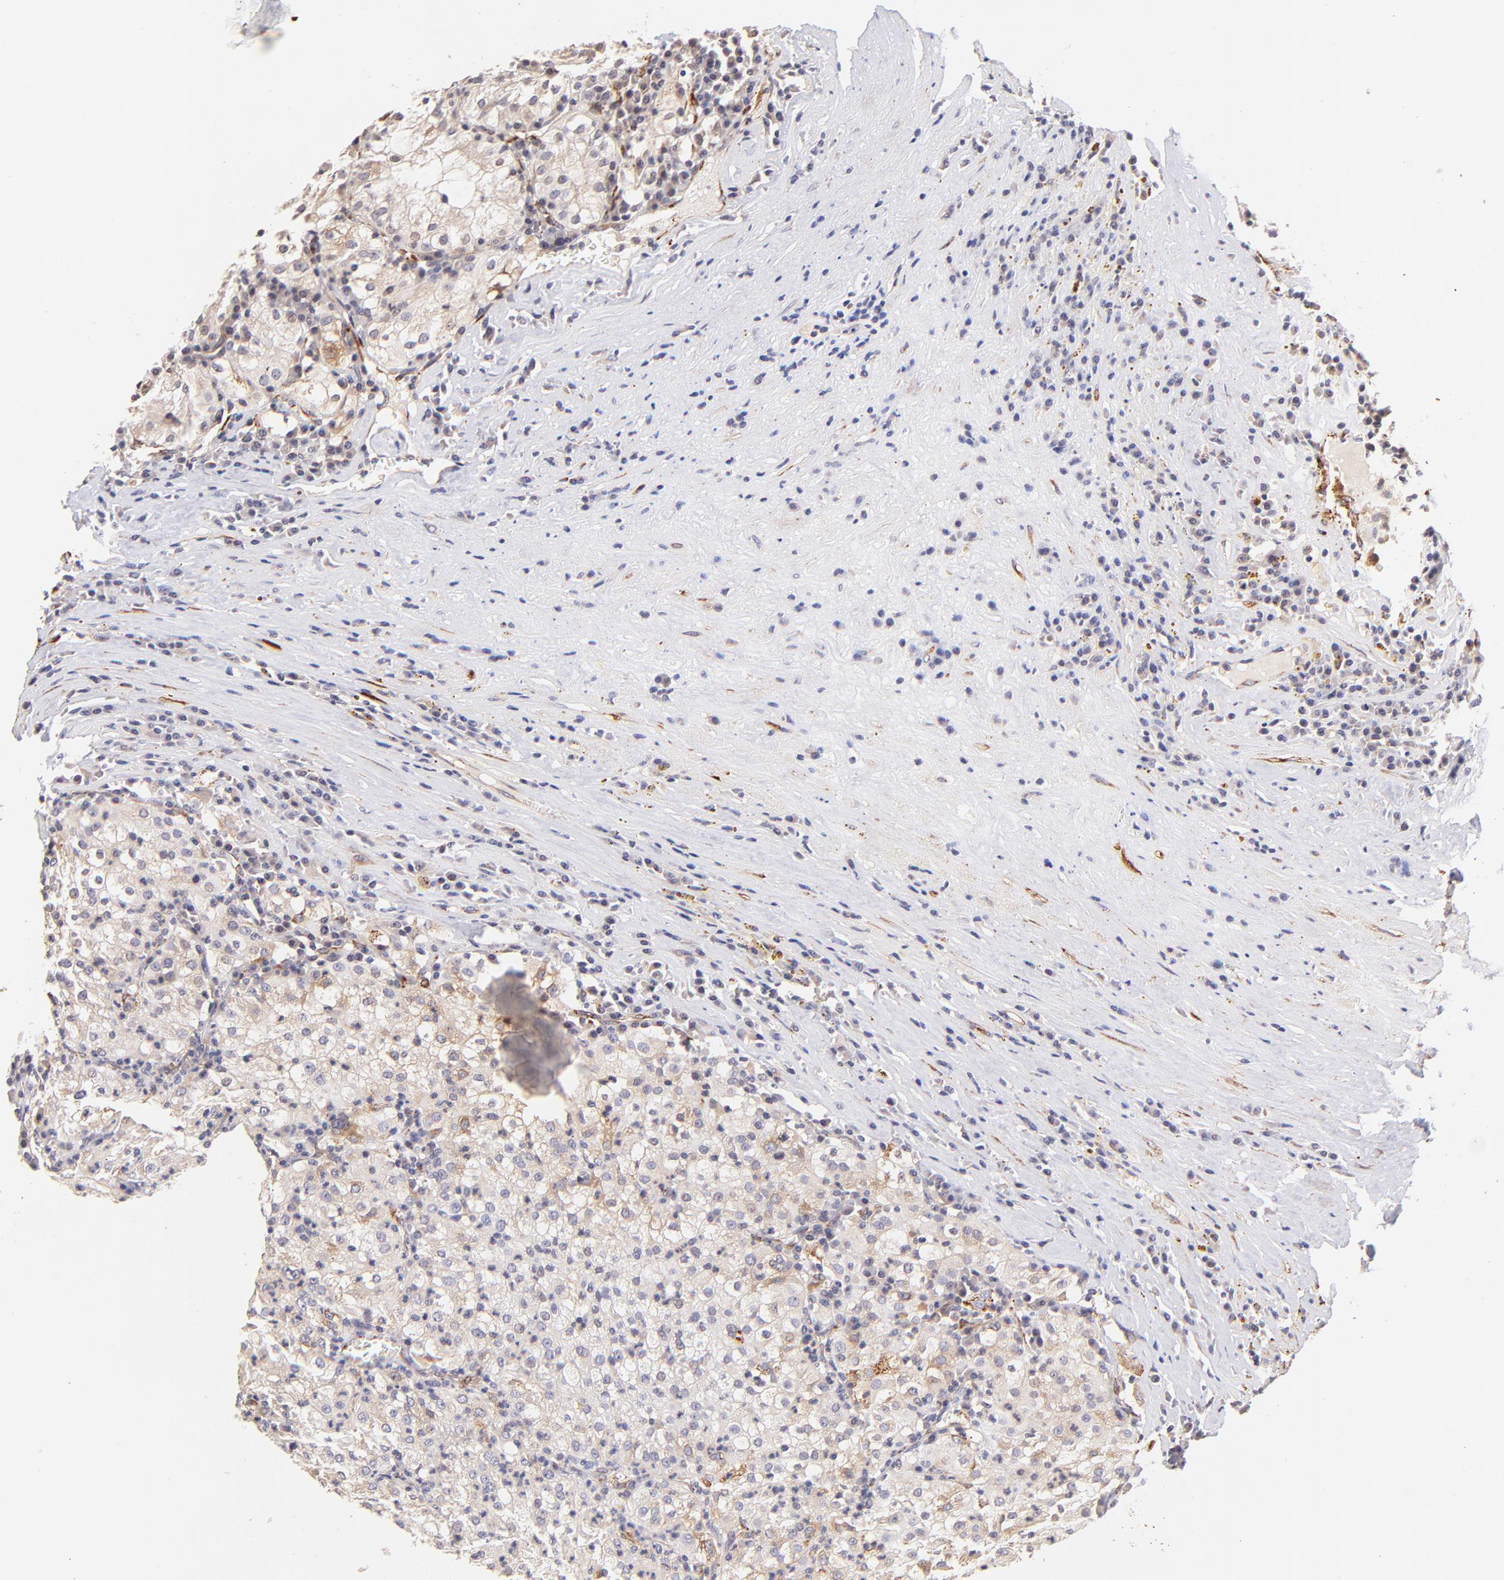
{"staining": {"intensity": "weak", "quantity": "<25%", "location": "cytoplasmic/membranous"}, "tissue": "renal cancer", "cell_type": "Tumor cells", "image_type": "cancer", "snomed": [{"axis": "morphology", "description": "Adenocarcinoma, NOS"}, {"axis": "topography", "description": "Kidney"}], "caption": "Immunohistochemistry of renal adenocarcinoma demonstrates no positivity in tumor cells.", "gene": "SPARC", "patient": {"sex": "male", "age": 59}}